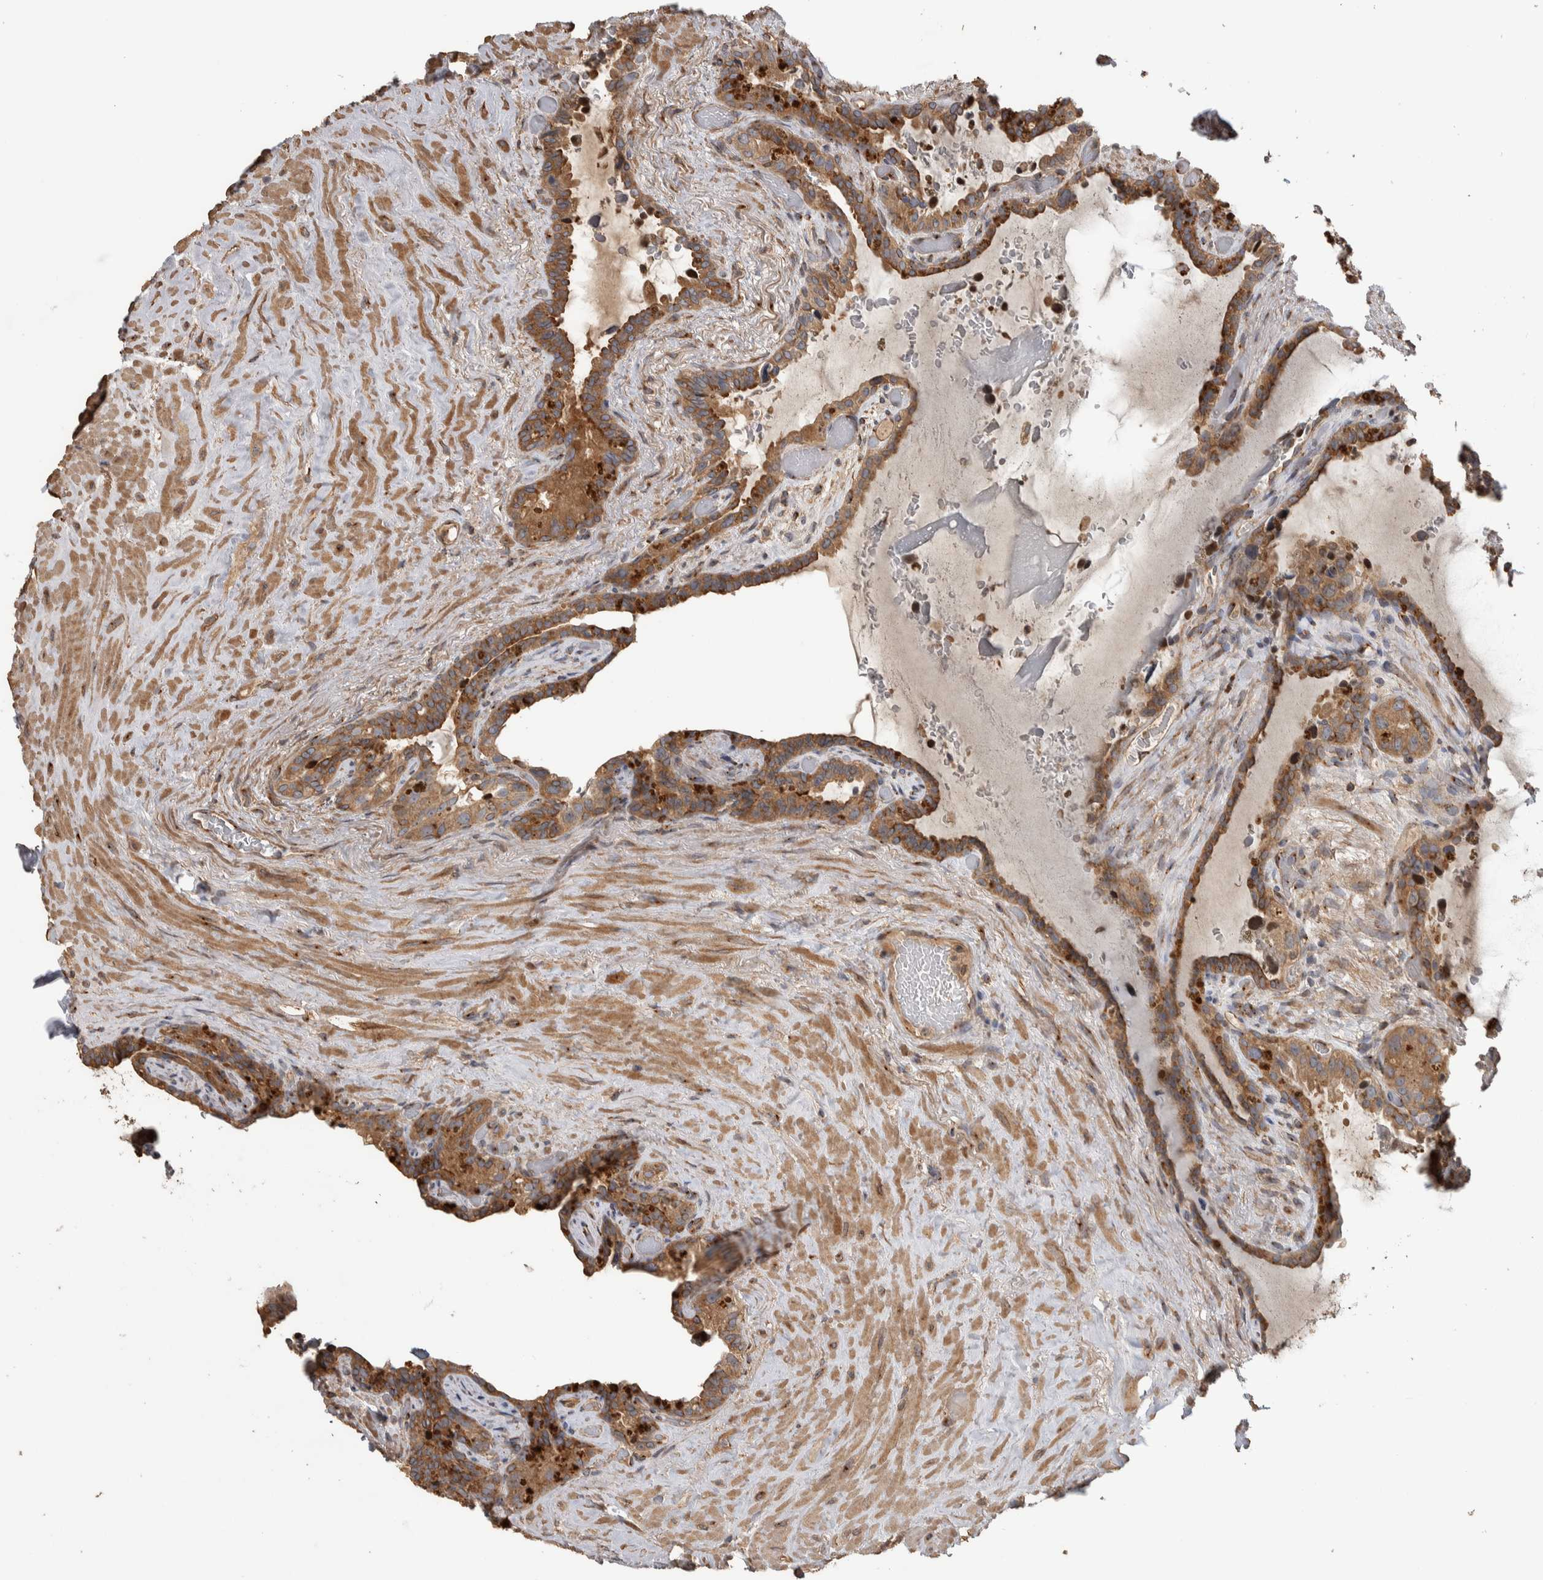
{"staining": {"intensity": "moderate", "quantity": ">75%", "location": "cytoplasmic/membranous"}, "tissue": "seminal vesicle", "cell_type": "Glandular cells", "image_type": "normal", "snomed": [{"axis": "morphology", "description": "Normal tissue, NOS"}, {"axis": "topography", "description": "Seminal veicle"}], "caption": "Immunohistochemistry photomicrograph of unremarkable human seminal vesicle stained for a protein (brown), which demonstrates medium levels of moderate cytoplasmic/membranous staining in about >75% of glandular cells.", "gene": "IFRD1", "patient": {"sex": "male", "age": 80}}